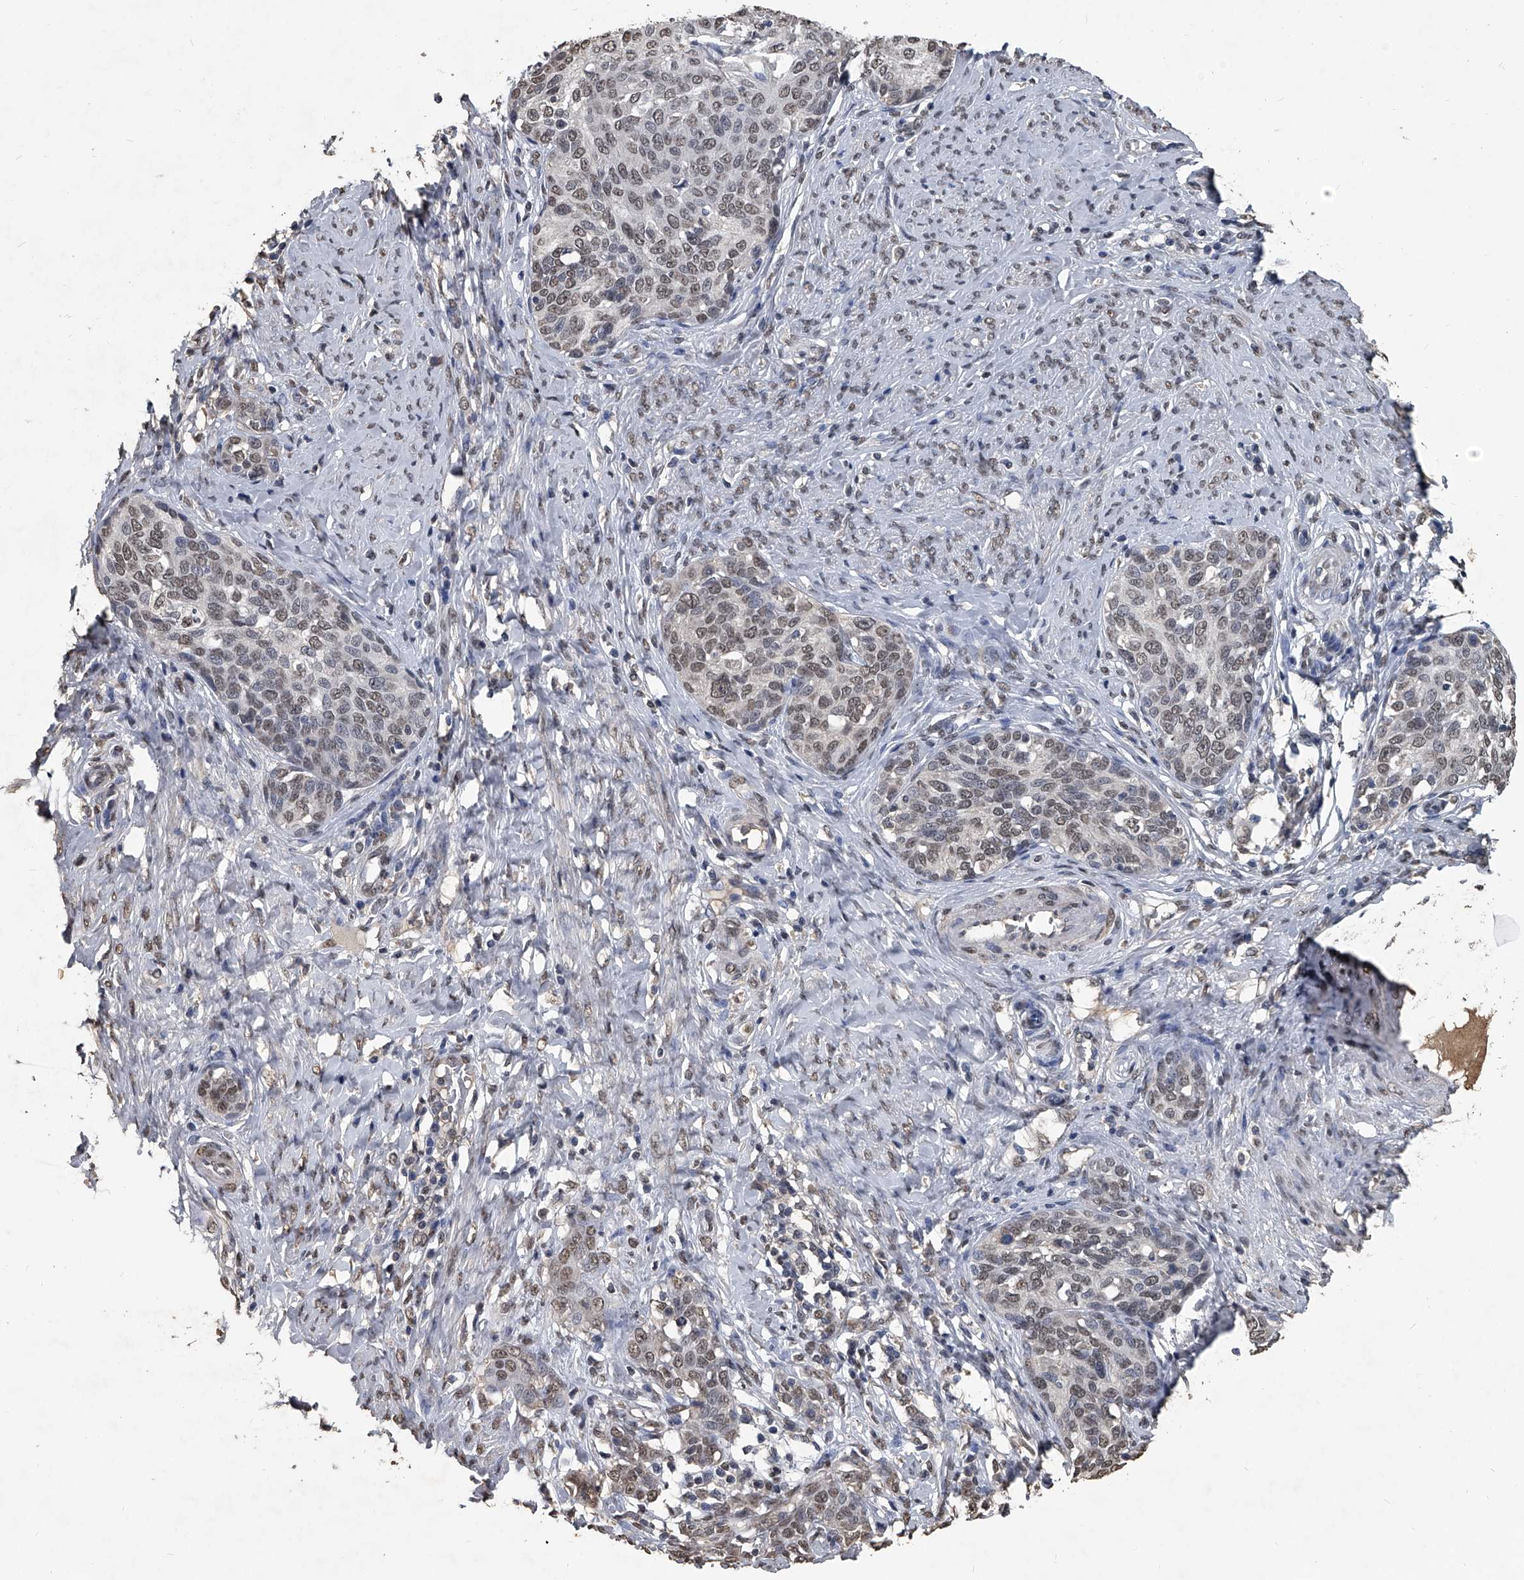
{"staining": {"intensity": "weak", "quantity": "25%-75%", "location": "nuclear"}, "tissue": "cervical cancer", "cell_type": "Tumor cells", "image_type": "cancer", "snomed": [{"axis": "morphology", "description": "Squamous cell carcinoma, NOS"}, {"axis": "morphology", "description": "Adenocarcinoma, NOS"}, {"axis": "topography", "description": "Cervix"}], "caption": "Adenocarcinoma (cervical) tissue displays weak nuclear staining in about 25%-75% of tumor cells", "gene": "MATR3", "patient": {"sex": "female", "age": 52}}